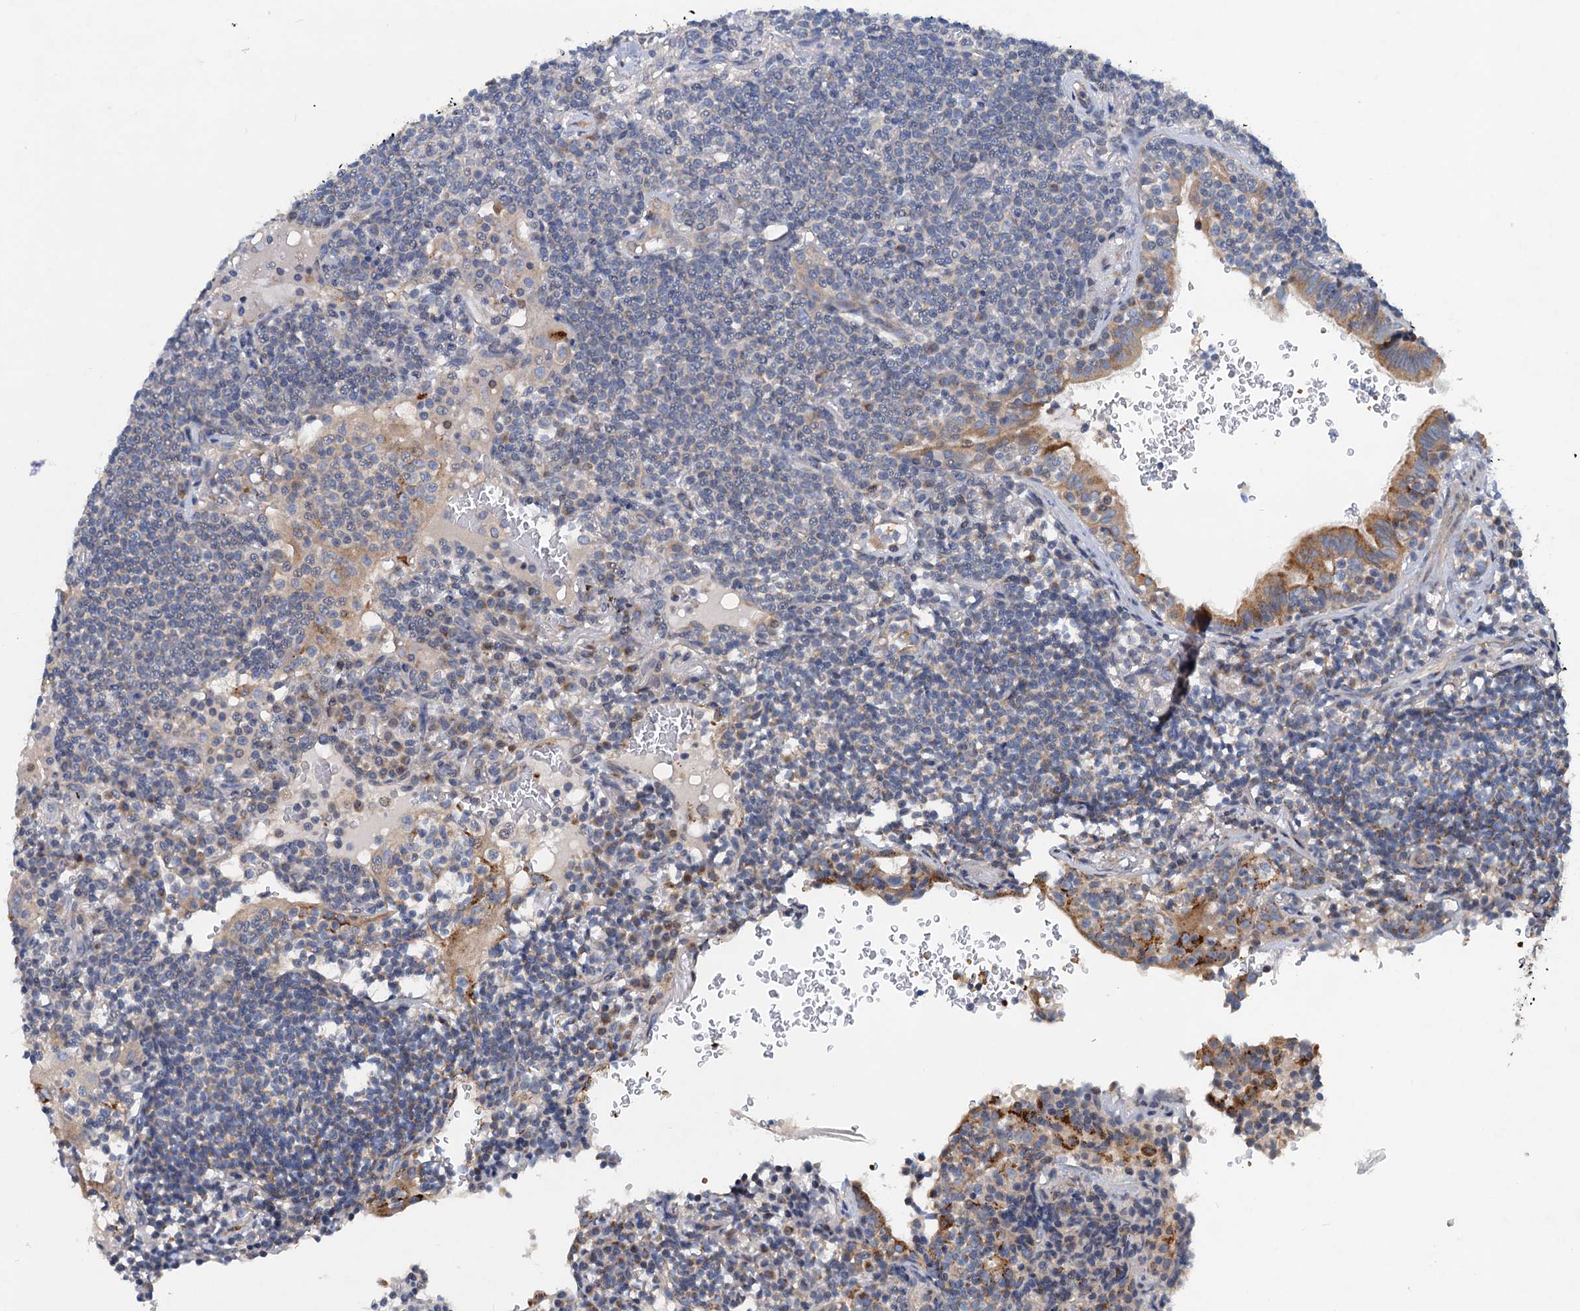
{"staining": {"intensity": "negative", "quantity": "none", "location": "none"}, "tissue": "lymphoma", "cell_type": "Tumor cells", "image_type": "cancer", "snomed": [{"axis": "morphology", "description": "Malignant lymphoma, non-Hodgkin's type, Low grade"}, {"axis": "topography", "description": "Lung"}], "caption": "An immunohistochemistry image of low-grade malignant lymphoma, non-Hodgkin's type is shown. There is no staining in tumor cells of low-grade malignant lymphoma, non-Hodgkin's type. (Immunohistochemistry (ihc), brightfield microscopy, high magnification).", "gene": "NBEA", "patient": {"sex": "female", "age": 71}}